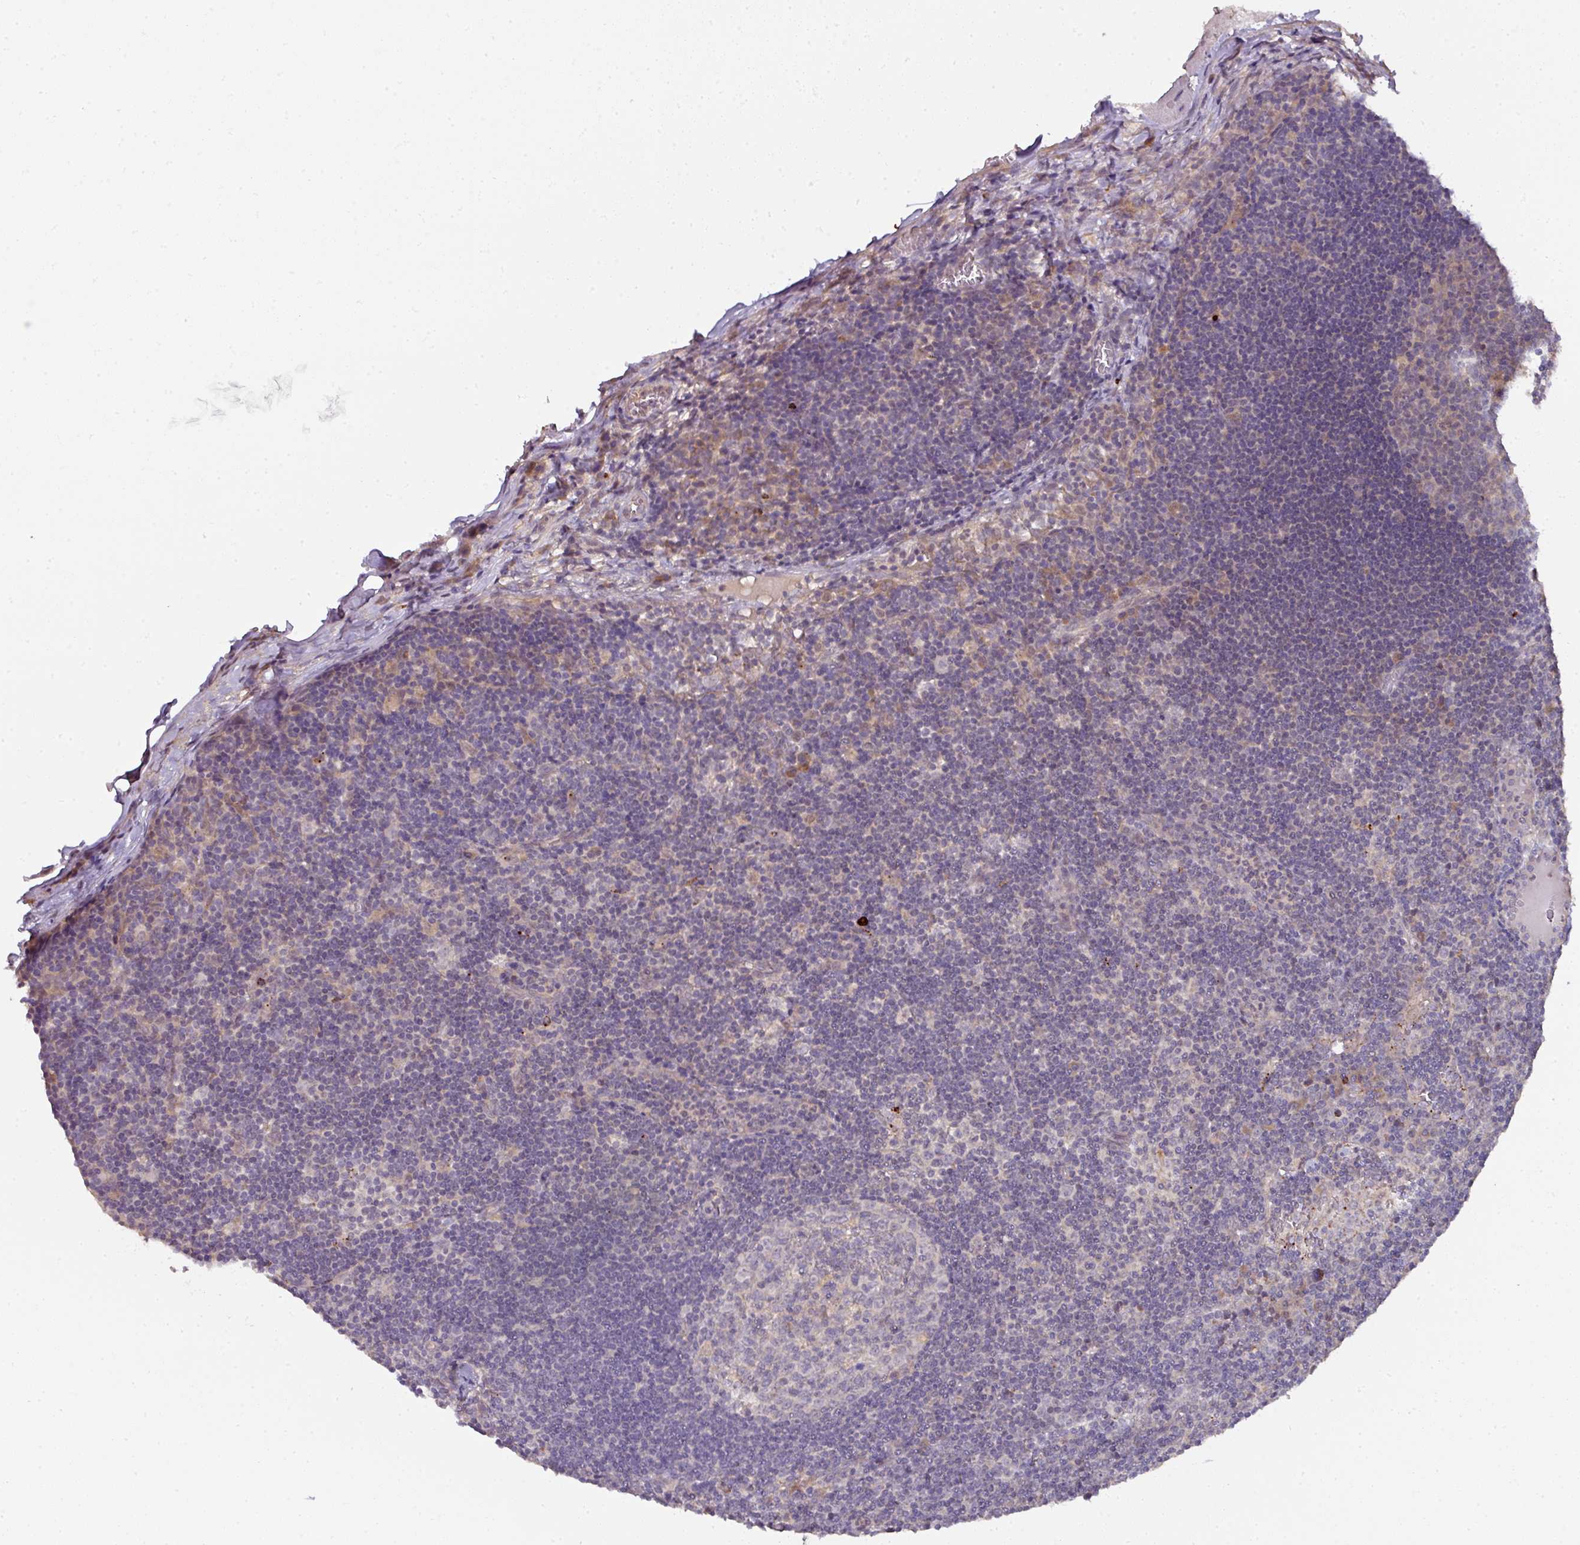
{"staining": {"intensity": "negative", "quantity": "none", "location": "none"}, "tissue": "lymph node", "cell_type": "Germinal center cells", "image_type": "normal", "snomed": [{"axis": "morphology", "description": "Normal tissue, NOS"}, {"axis": "topography", "description": "Lymph node"}], "caption": "Immunohistochemical staining of normal human lymph node demonstrates no significant staining in germinal center cells. (Stains: DAB immunohistochemistry with hematoxylin counter stain, Microscopy: brightfield microscopy at high magnification).", "gene": "CTDSP2", "patient": {"sex": "female", "age": 29}}